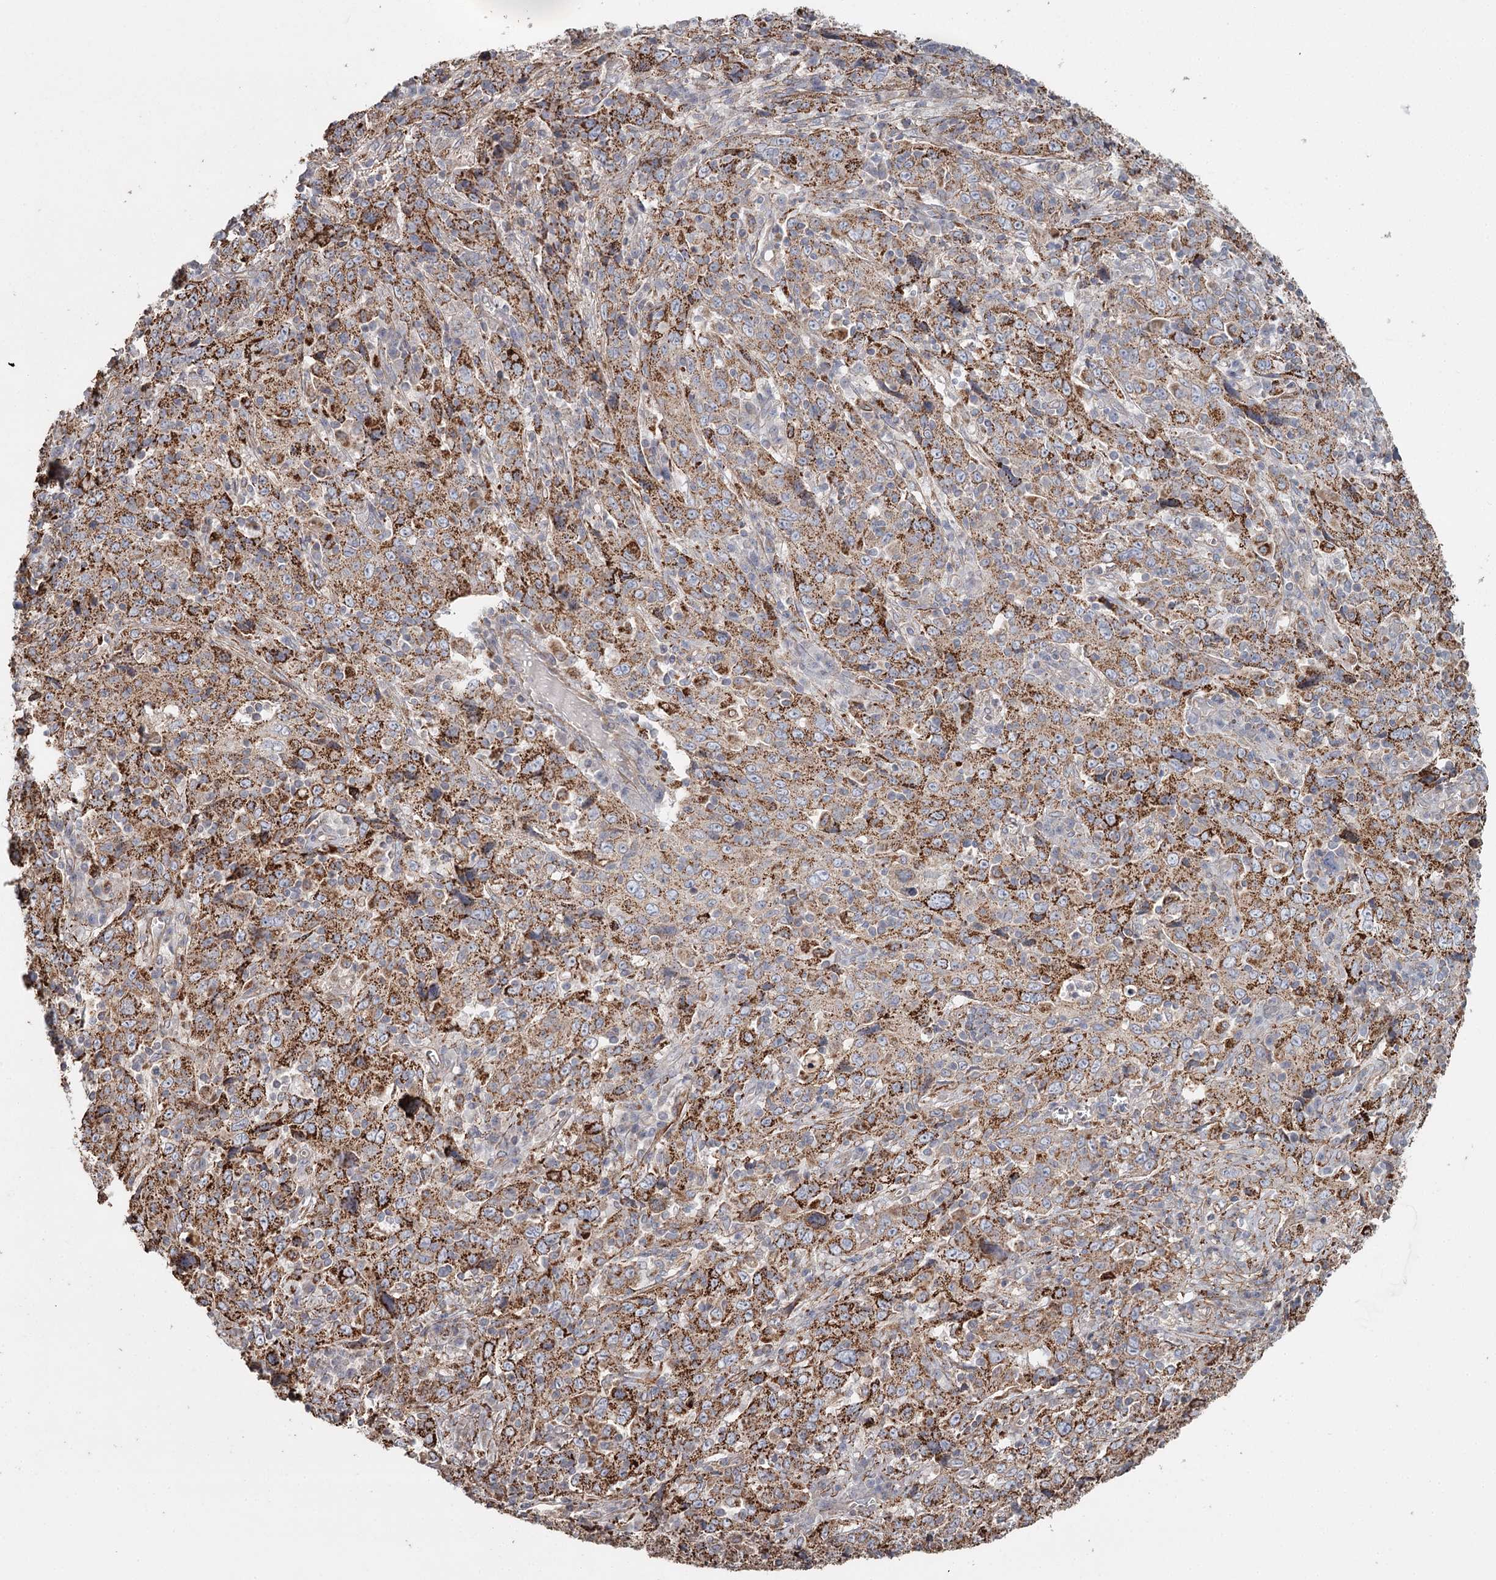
{"staining": {"intensity": "moderate", "quantity": ">75%", "location": "cytoplasmic/membranous"}, "tissue": "cervical cancer", "cell_type": "Tumor cells", "image_type": "cancer", "snomed": [{"axis": "morphology", "description": "Squamous cell carcinoma, NOS"}, {"axis": "topography", "description": "Cervix"}], "caption": "Immunohistochemistry of cervical cancer shows medium levels of moderate cytoplasmic/membranous expression in approximately >75% of tumor cells.", "gene": "DHRS9", "patient": {"sex": "female", "age": 46}}